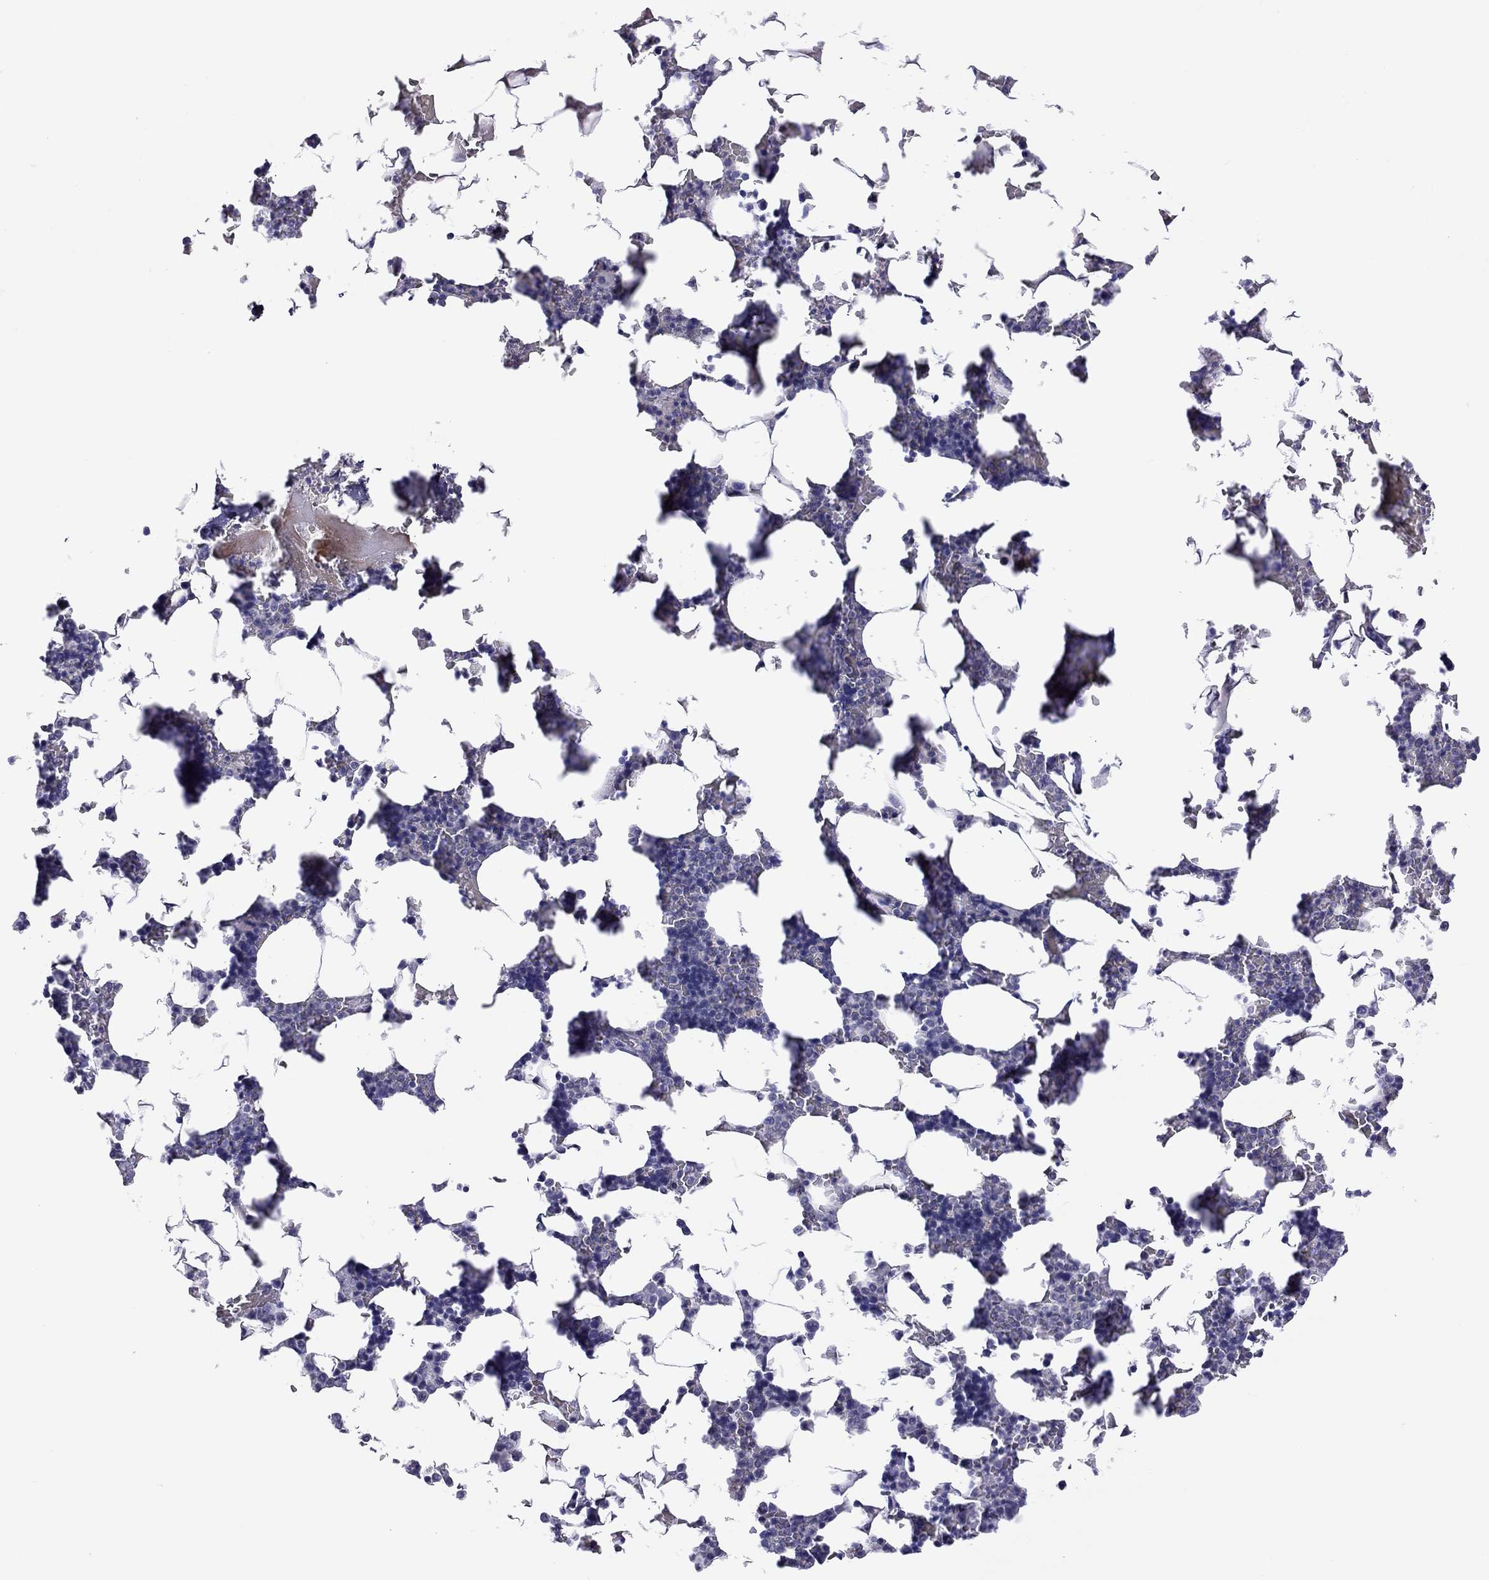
{"staining": {"intensity": "negative", "quantity": "none", "location": "none"}, "tissue": "bone marrow", "cell_type": "Hematopoietic cells", "image_type": "normal", "snomed": [{"axis": "morphology", "description": "Normal tissue, NOS"}, {"axis": "topography", "description": "Bone marrow"}], "caption": "Hematopoietic cells show no significant protein staining in benign bone marrow. (IHC, brightfield microscopy, high magnification).", "gene": "PPP1R3A", "patient": {"sex": "male", "age": 51}}